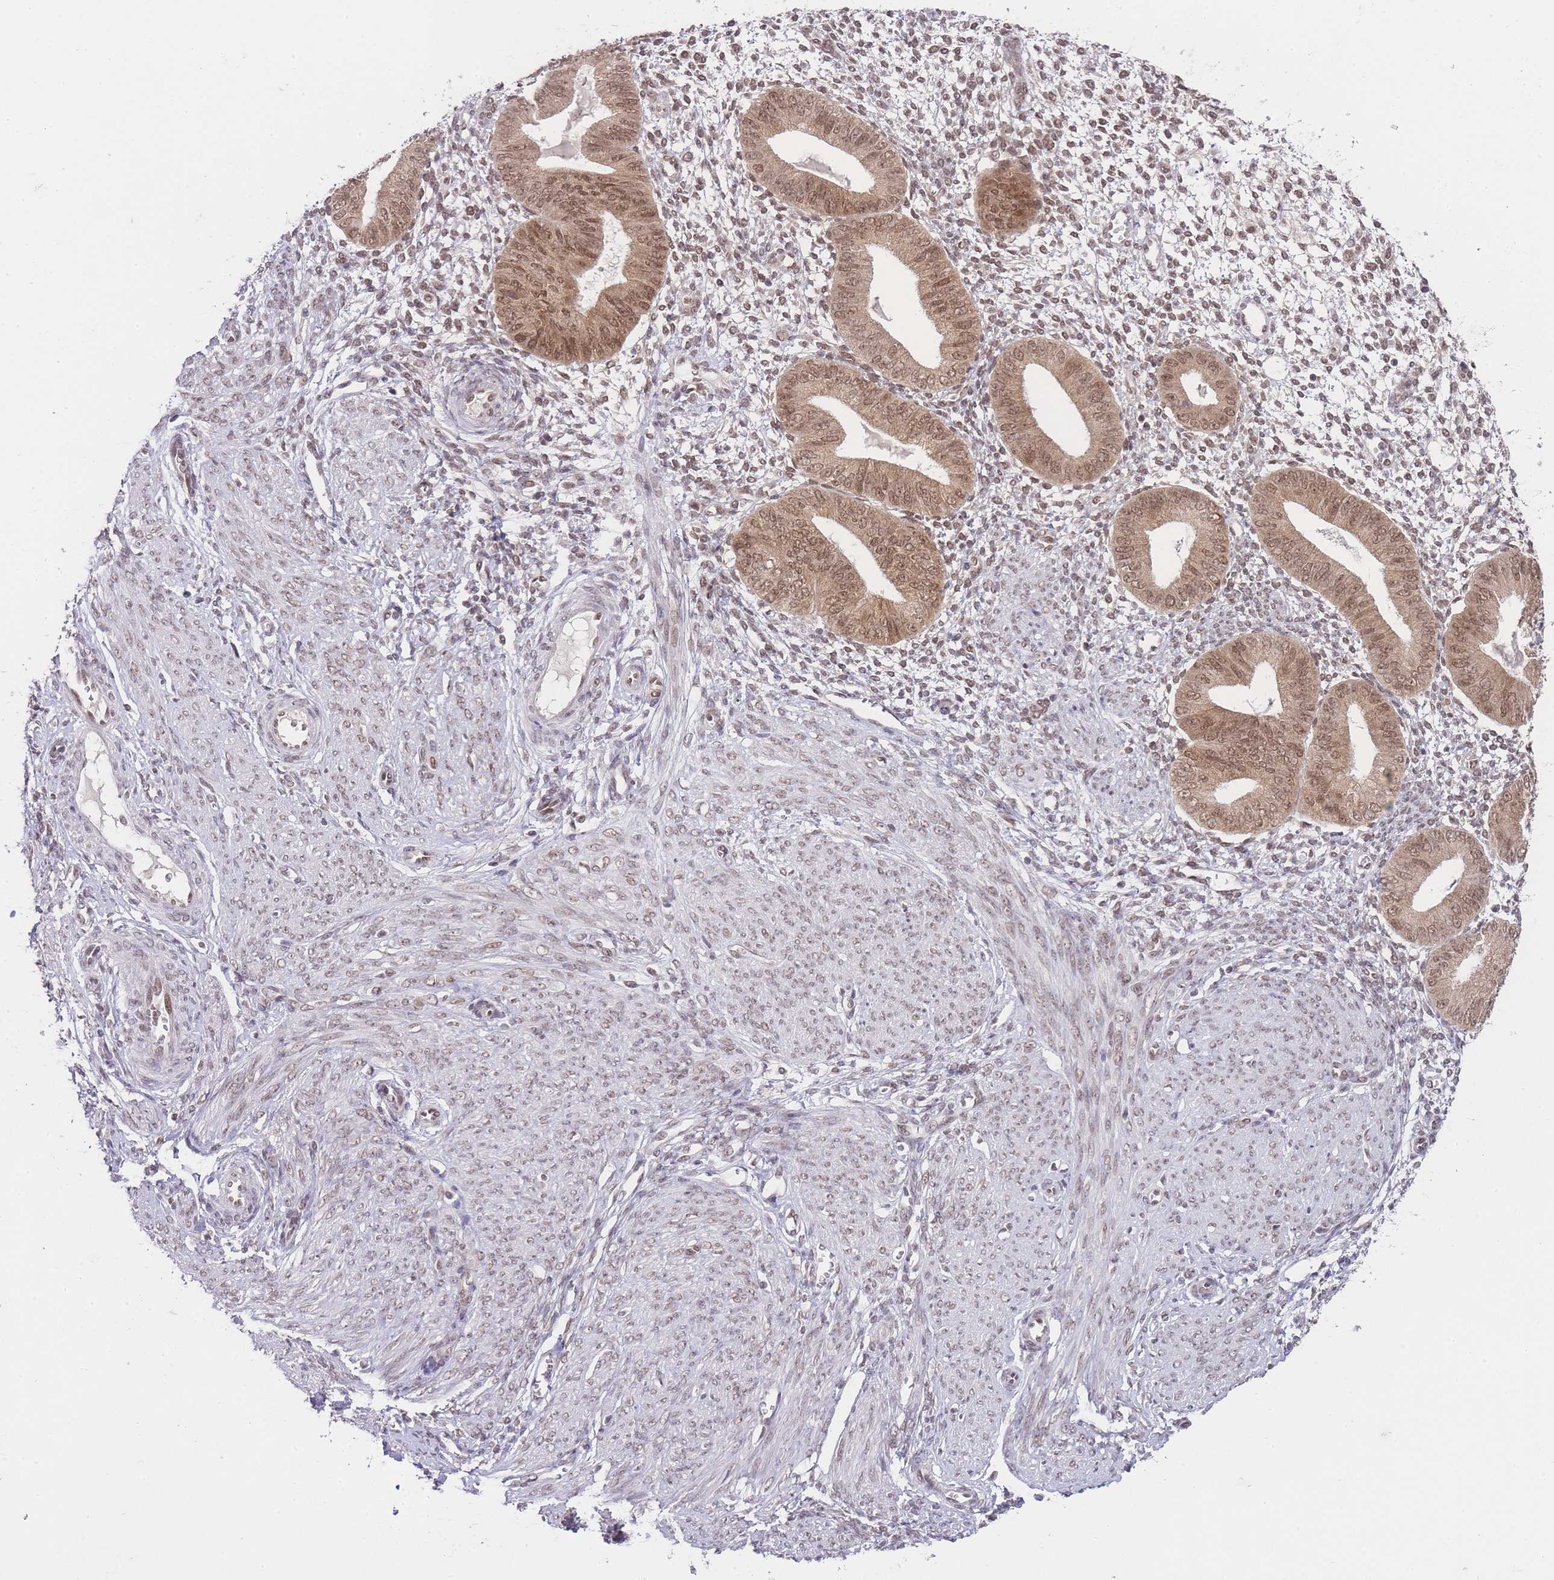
{"staining": {"intensity": "moderate", "quantity": "<25%", "location": "nuclear"}, "tissue": "endometrium", "cell_type": "Cells in endometrial stroma", "image_type": "normal", "snomed": [{"axis": "morphology", "description": "Normal tissue, NOS"}, {"axis": "topography", "description": "Endometrium"}], "caption": "Immunohistochemical staining of unremarkable human endometrium demonstrates moderate nuclear protein positivity in about <25% of cells in endometrial stroma. (Stains: DAB (3,3'-diaminobenzidine) in brown, nuclei in blue, Microscopy: brightfield microscopy at high magnification).", "gene": "TMED3", "patient": {"sex": "female", "age": 49}}